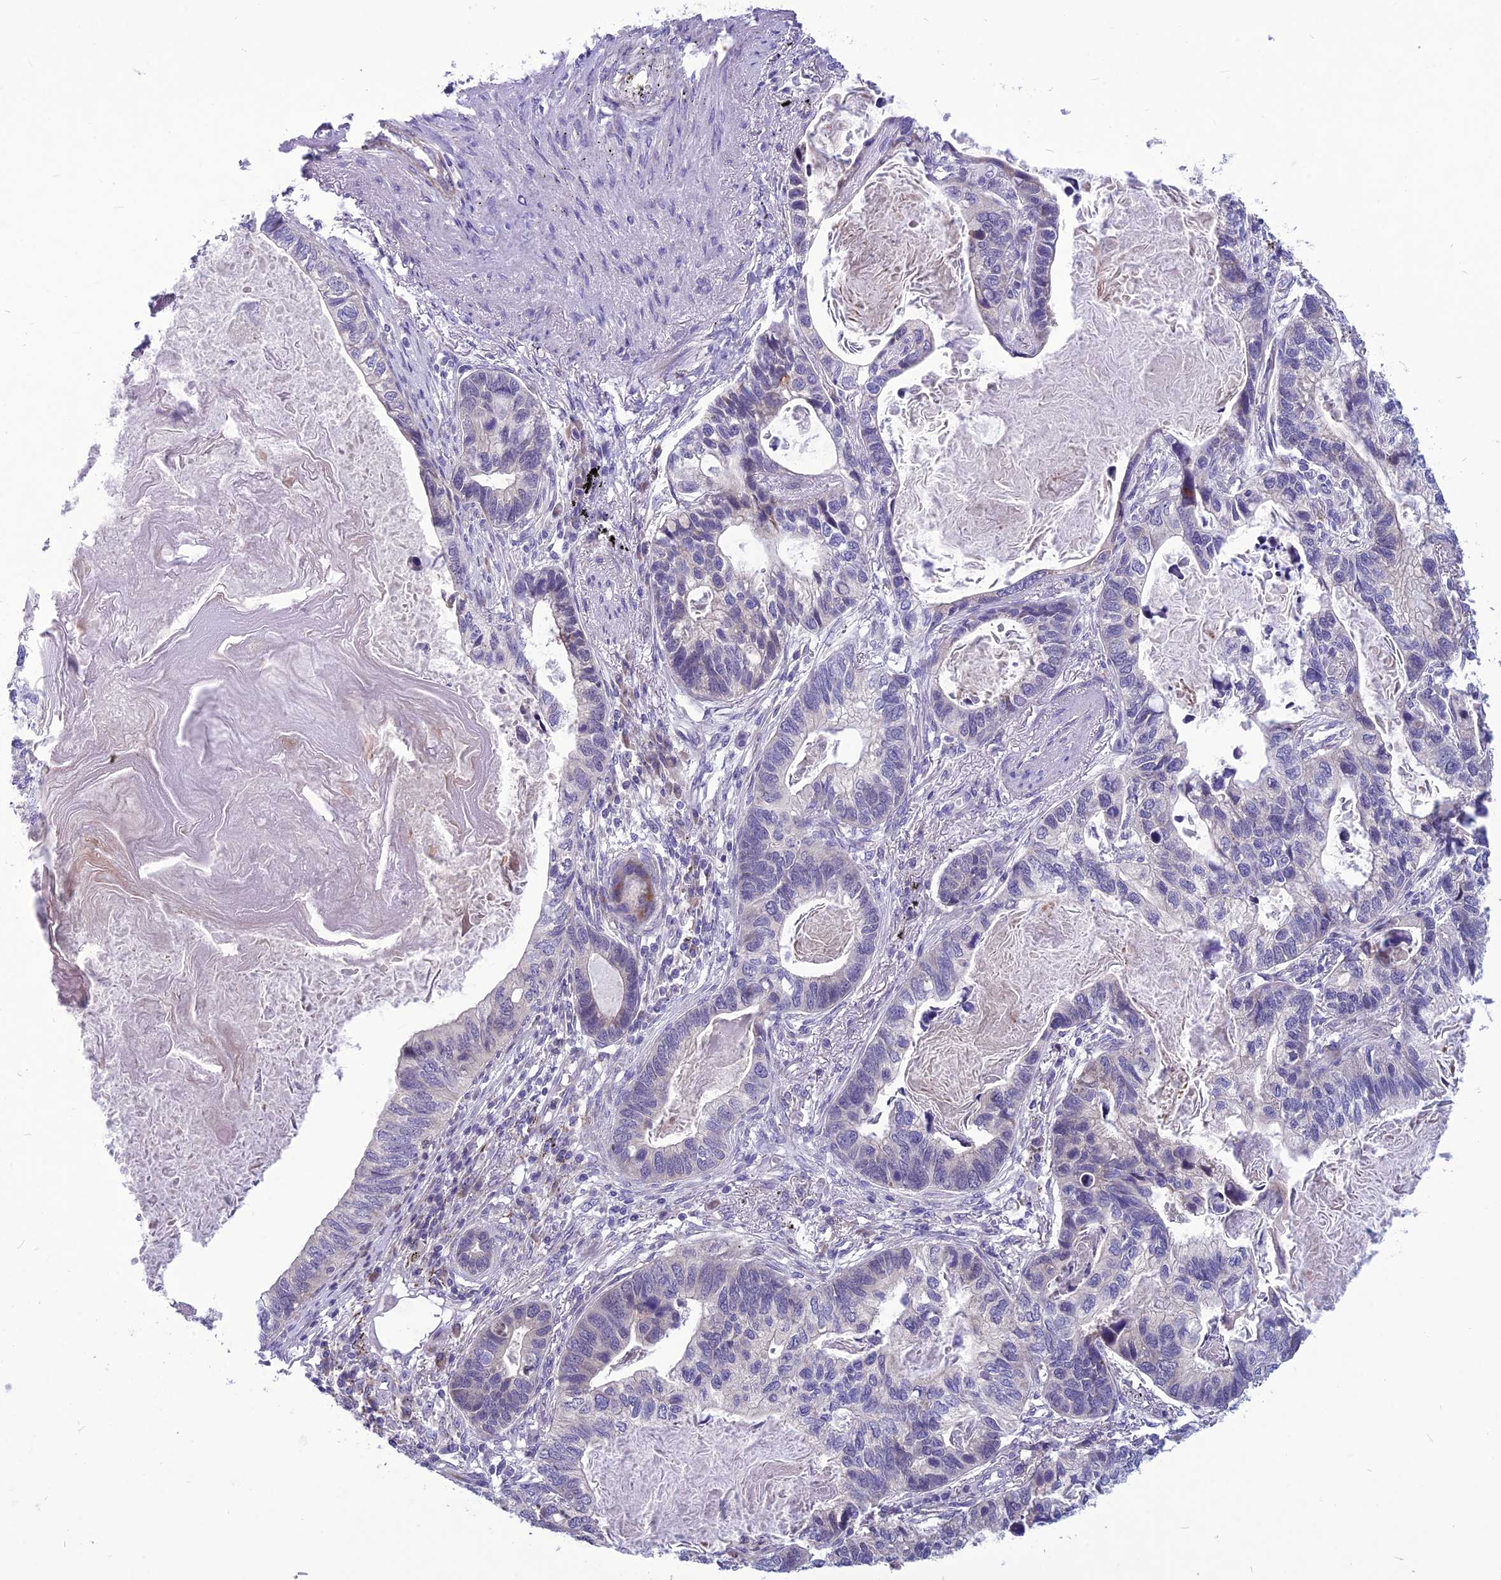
{"staining": {"intensity": "negative", "quantity": "none", "location": "none"}, "tissue": "lung cancer", "cell_type": "Tumor cells", "image_type": "cancer", "snomed": [{"axis": "morphology", "description": "Adenocarcinoma, NOS"}, {"axis": "topography", "description": "Lung"}], "caption": "IHC photomicrograph of neoplastic tissue: human lung adenocarcinoma stained with DAB demonstrates no significant protein positivity in tumor cells. (DAB (3,3'-diaminobenzidine) immunohistochemistry with hematoxylin counter stain).", "gene": "PSMF1", "patient": {"sex": "male", "age": 67}}